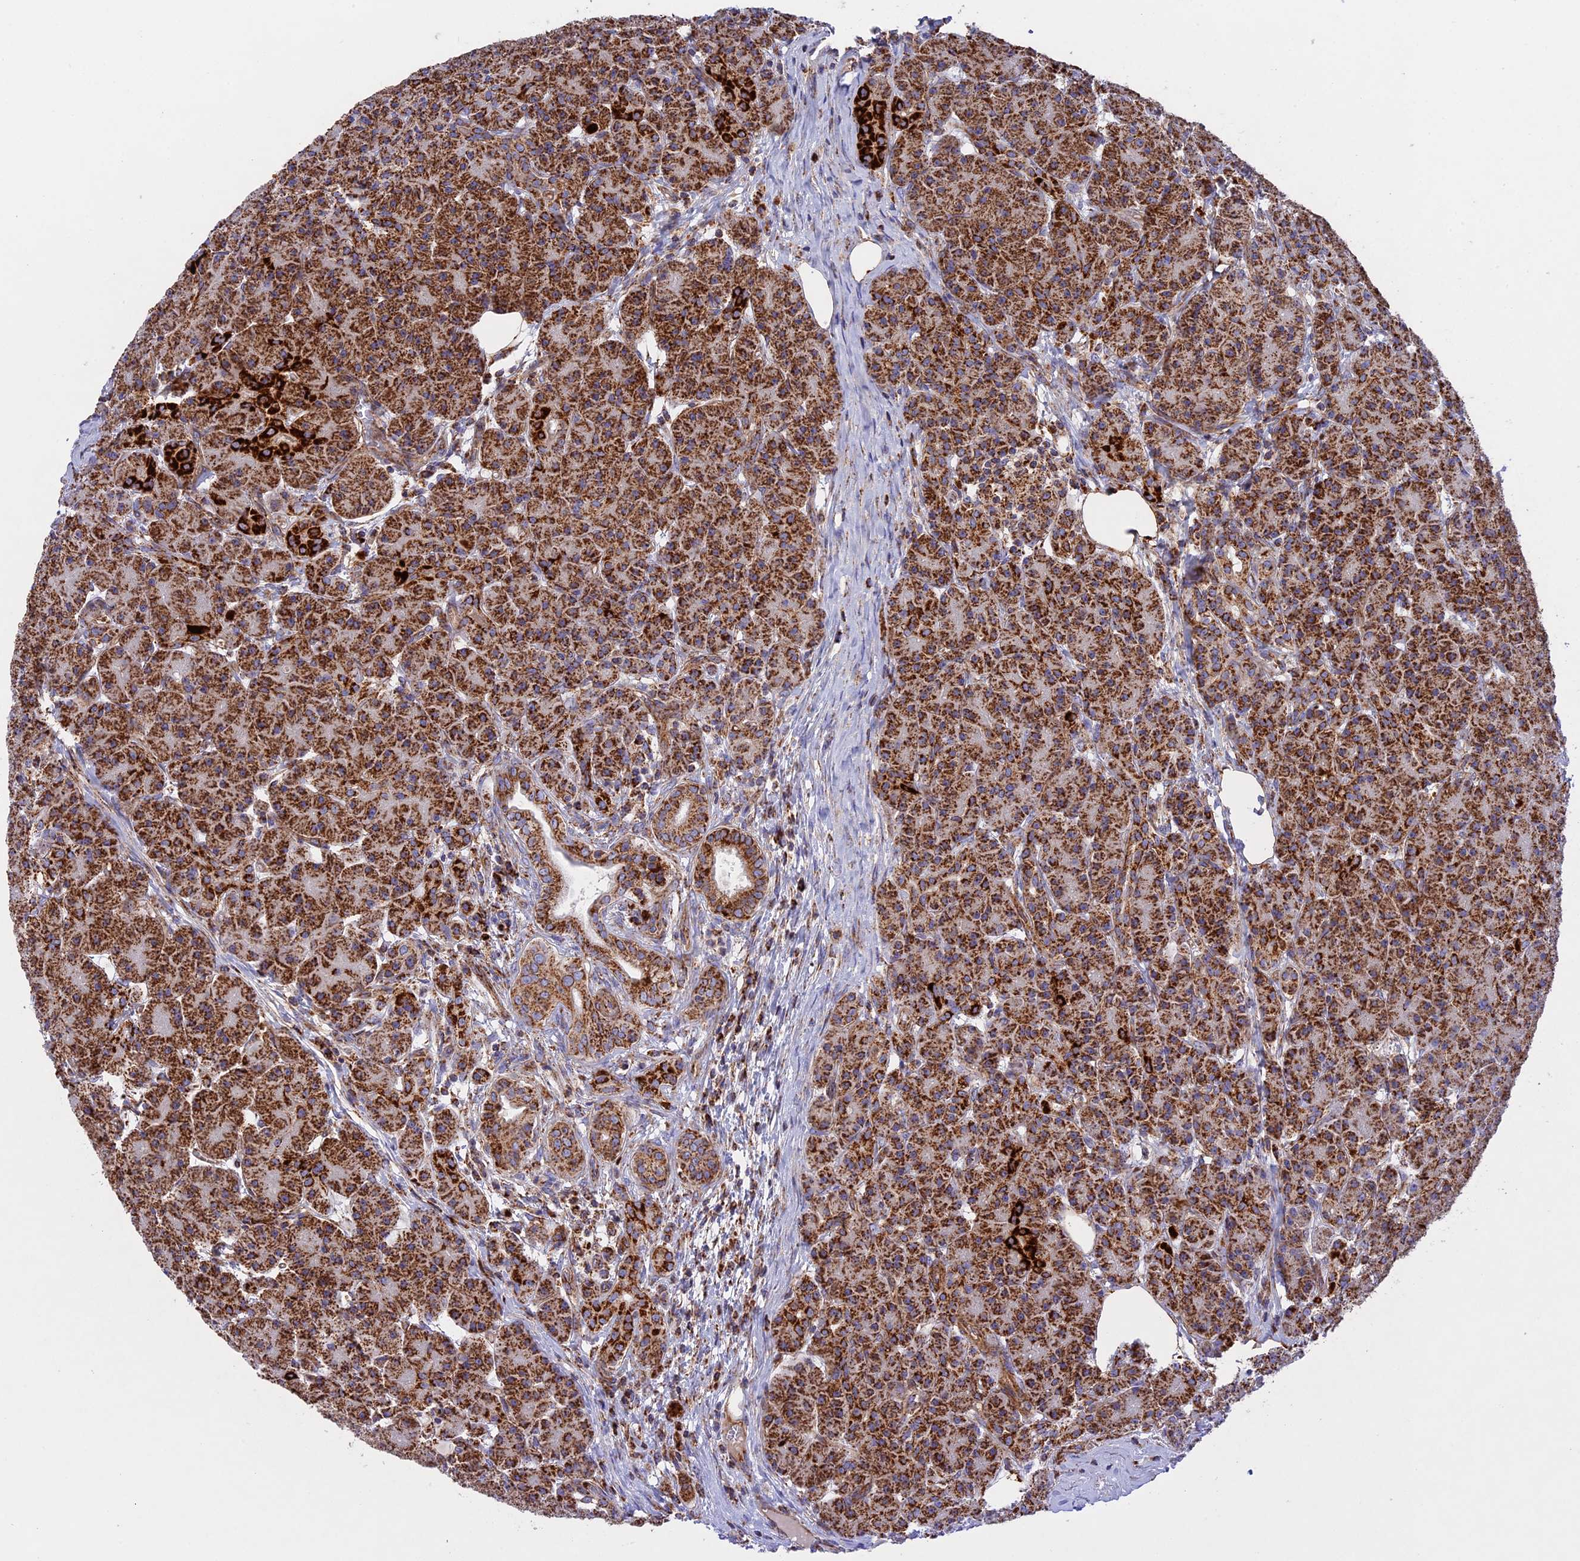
{"staining": {"intensity": "strong", "quantity": ">75%", "location": "cytoplasmic/membranous"}, "tissue": "pancreas", "cell_type": "Exocrine glandular cells", "image_type": "normal", "snomed": [{"axis": "morphology", "description": "Normal tissue, NOS"}, {"axis": "topography", "description": "Pancreas"}], "caption": "DAB (3,3'-diaminobenzidine) immunohistochemical staining of unremarkable pancreas displays strong cytoplasmic/membranous protein staining in about >75% of exocrine glandular cells. The protein of interest is shown in brown color, while the nuclei are stained blue.", "gene": "UQCRB", "patient": {"sex": "male", "age": 63}}